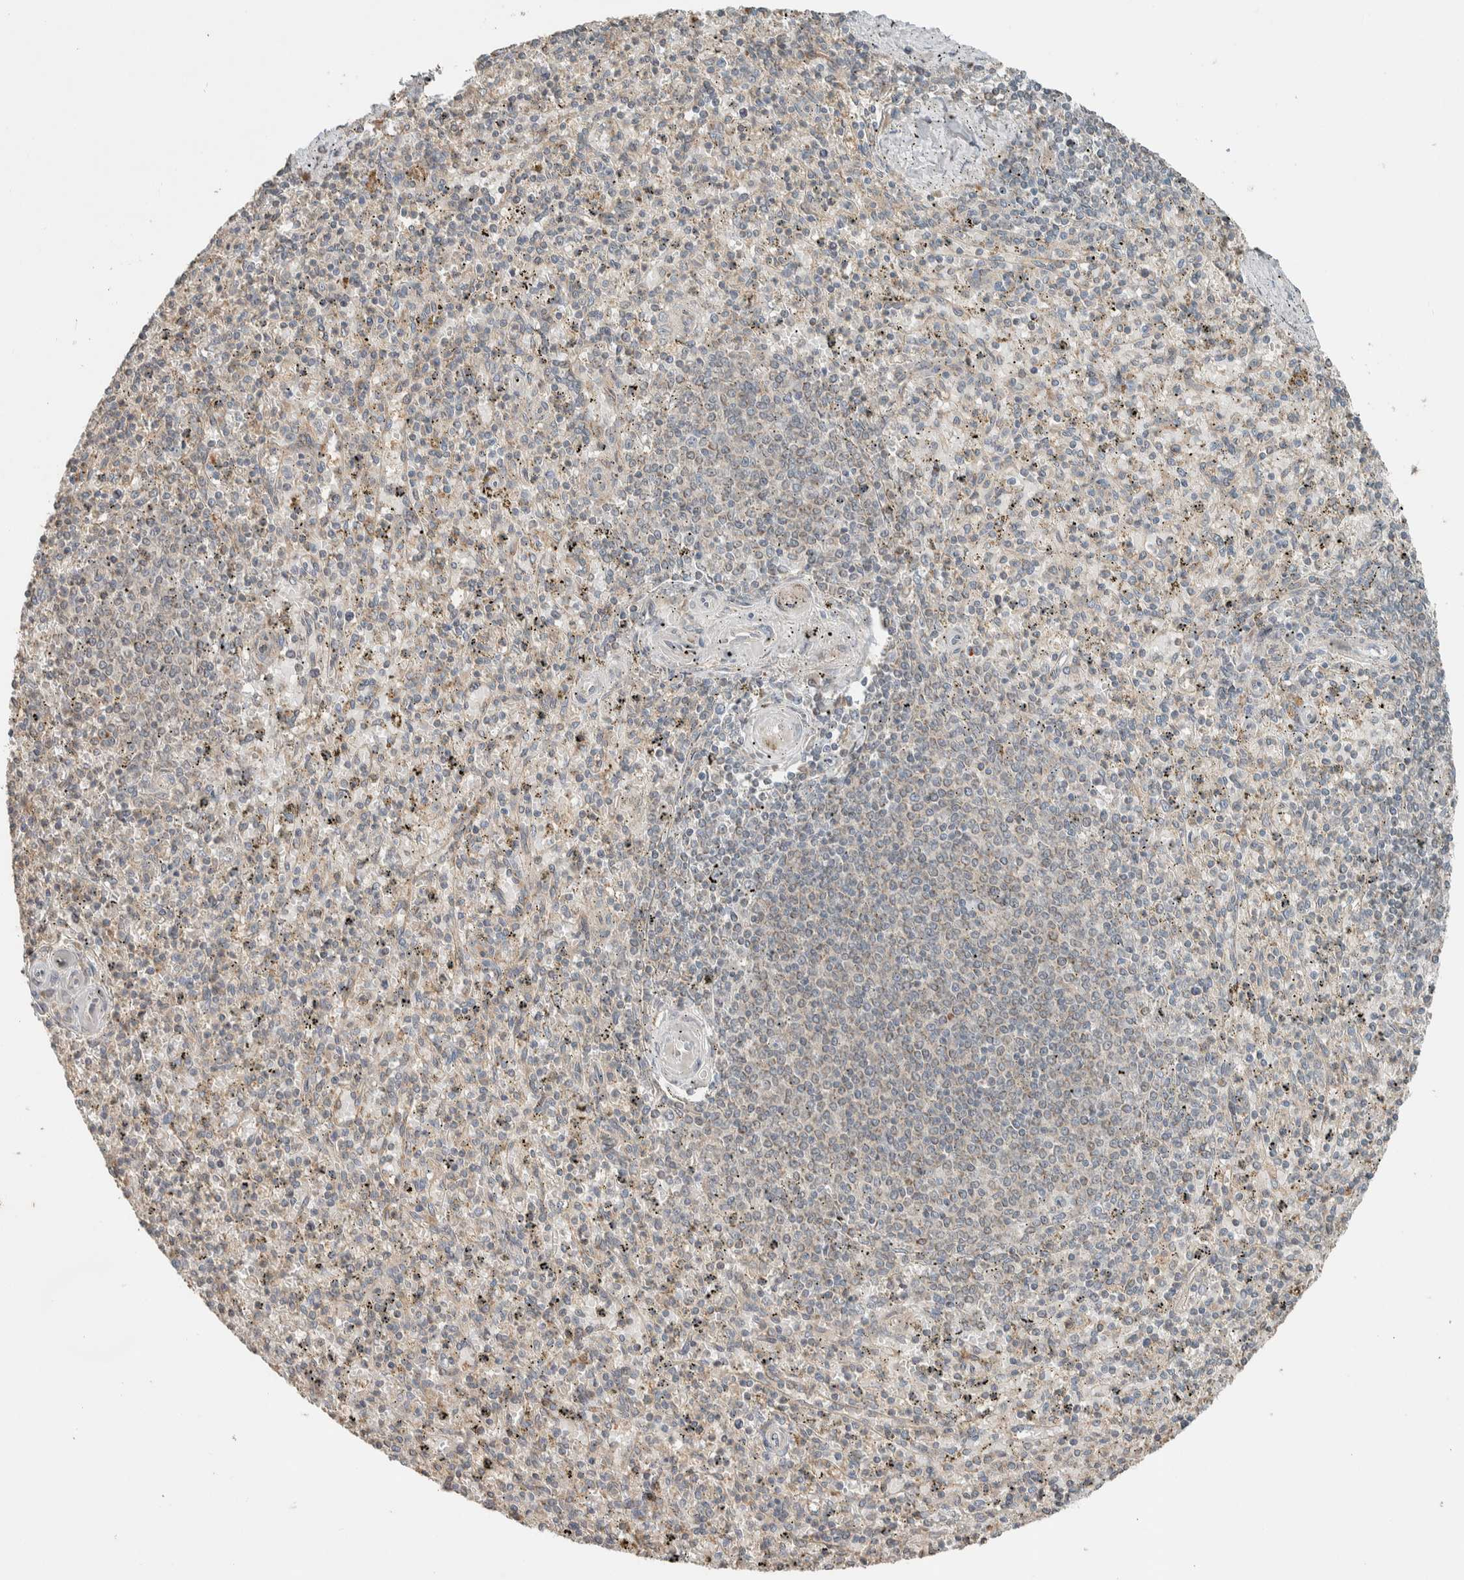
{"staining": {"intensity": "negative", "quantity": "none", "location": "none"}, "tissue": "spleen", "cell_type": "Cells in red pulp", "image_type": "normal", "snomed": [{"axis": "morphology", "description": "Normal tissue, NOS"}, {"axis": "topography", "description": "Spleen"}], "caption": "High power microscopy micrograph of an immunohistochemistry image of normal spleen, revealing no significant positivity in cells in red pulp.", "gene": "NBR1", "patient": {"sex": "male", "age": 72}}